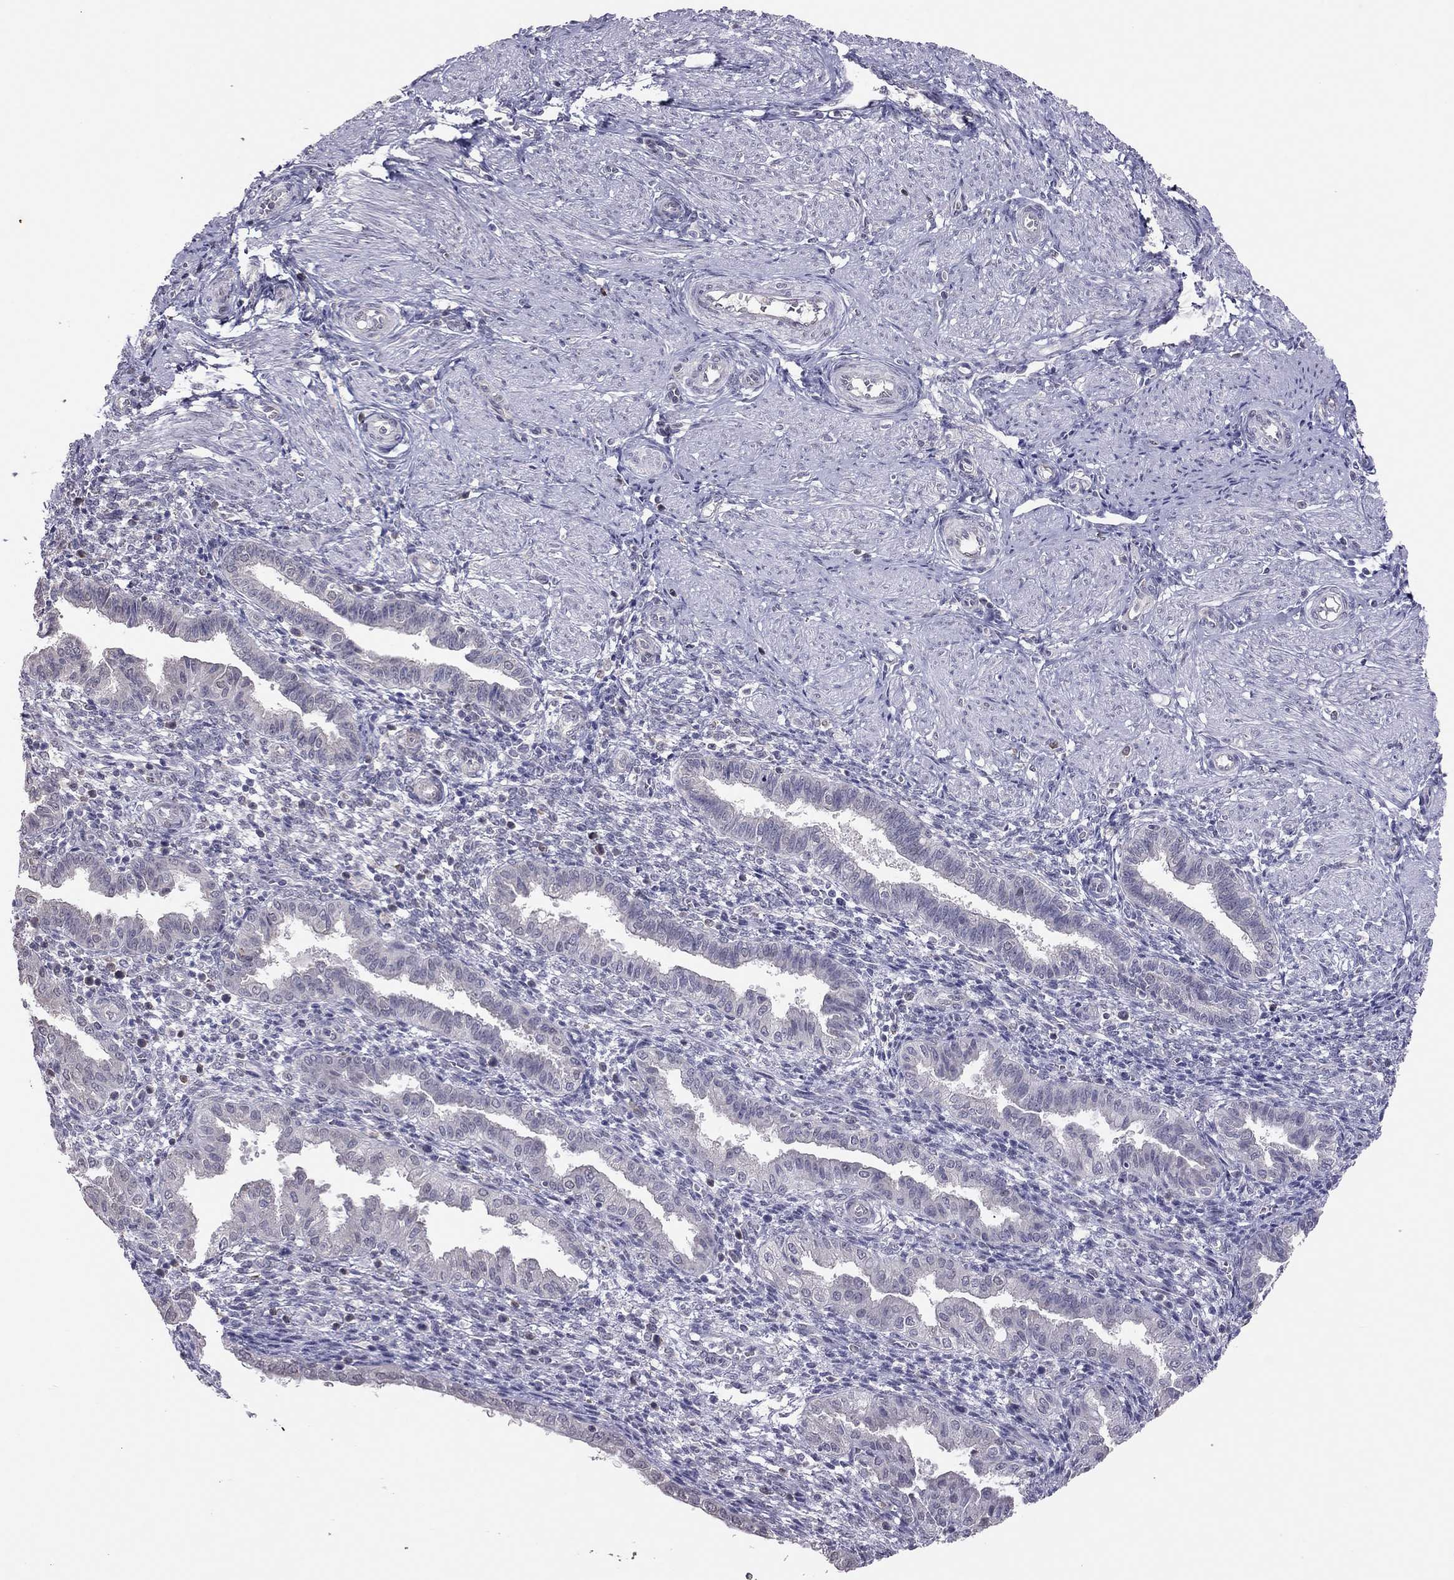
{"staining": {"intensity": "negative", "quantity": "none", "location": "none"}, "tissue": "endometrium", "cell_type": "Cells in endometrial stroma", "image_type": "normal", "snomed": [{"axis": "morphology", "description": "Normal tissue, NOS"}, {"axis": "topography", "description": "Endometrium"}], "caption": "Endometrium stained for a protein using IHC reveals no expression cells in endometrial stroma.", "gene": "HSF2BP", "patient": {"sex": "female", "age": 37}}